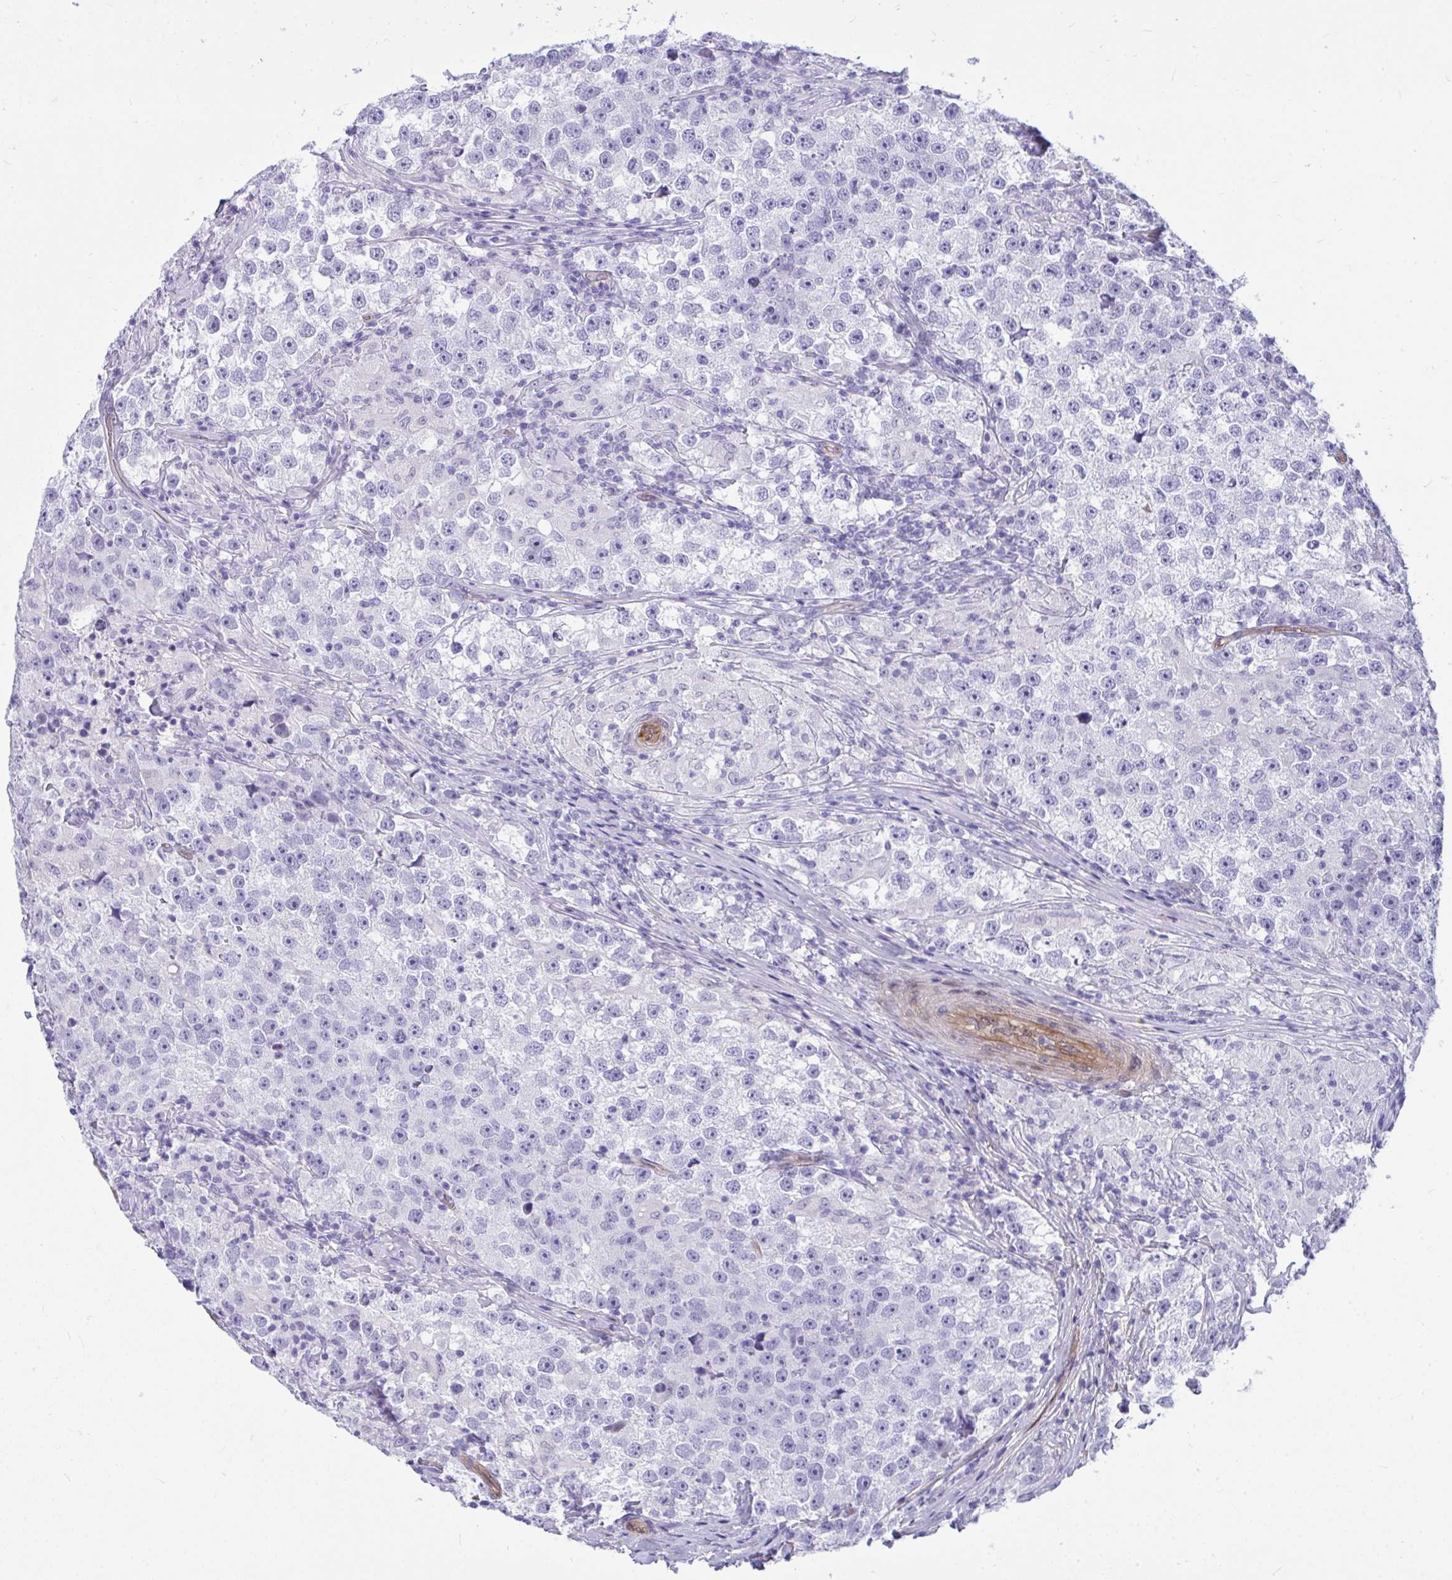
{"staining": {"intensity": "negative", "quantity": "none", "location": "none"}, "tissue": "testis cancer", "cell_type": "Tumor cells", "image_type": "cancer", "snomed": [{"axis": "morphology", "description": "Seminoma, NOS"}, {"axis": "topography", "description": "Testis"}], "caption": "DAB immunohistochemical staining of testis cancer (seminoma) exhibits no significant expression in tumor cells.", "gene": "LIMS2", "patient": {"sex": "male", "age": 46}}